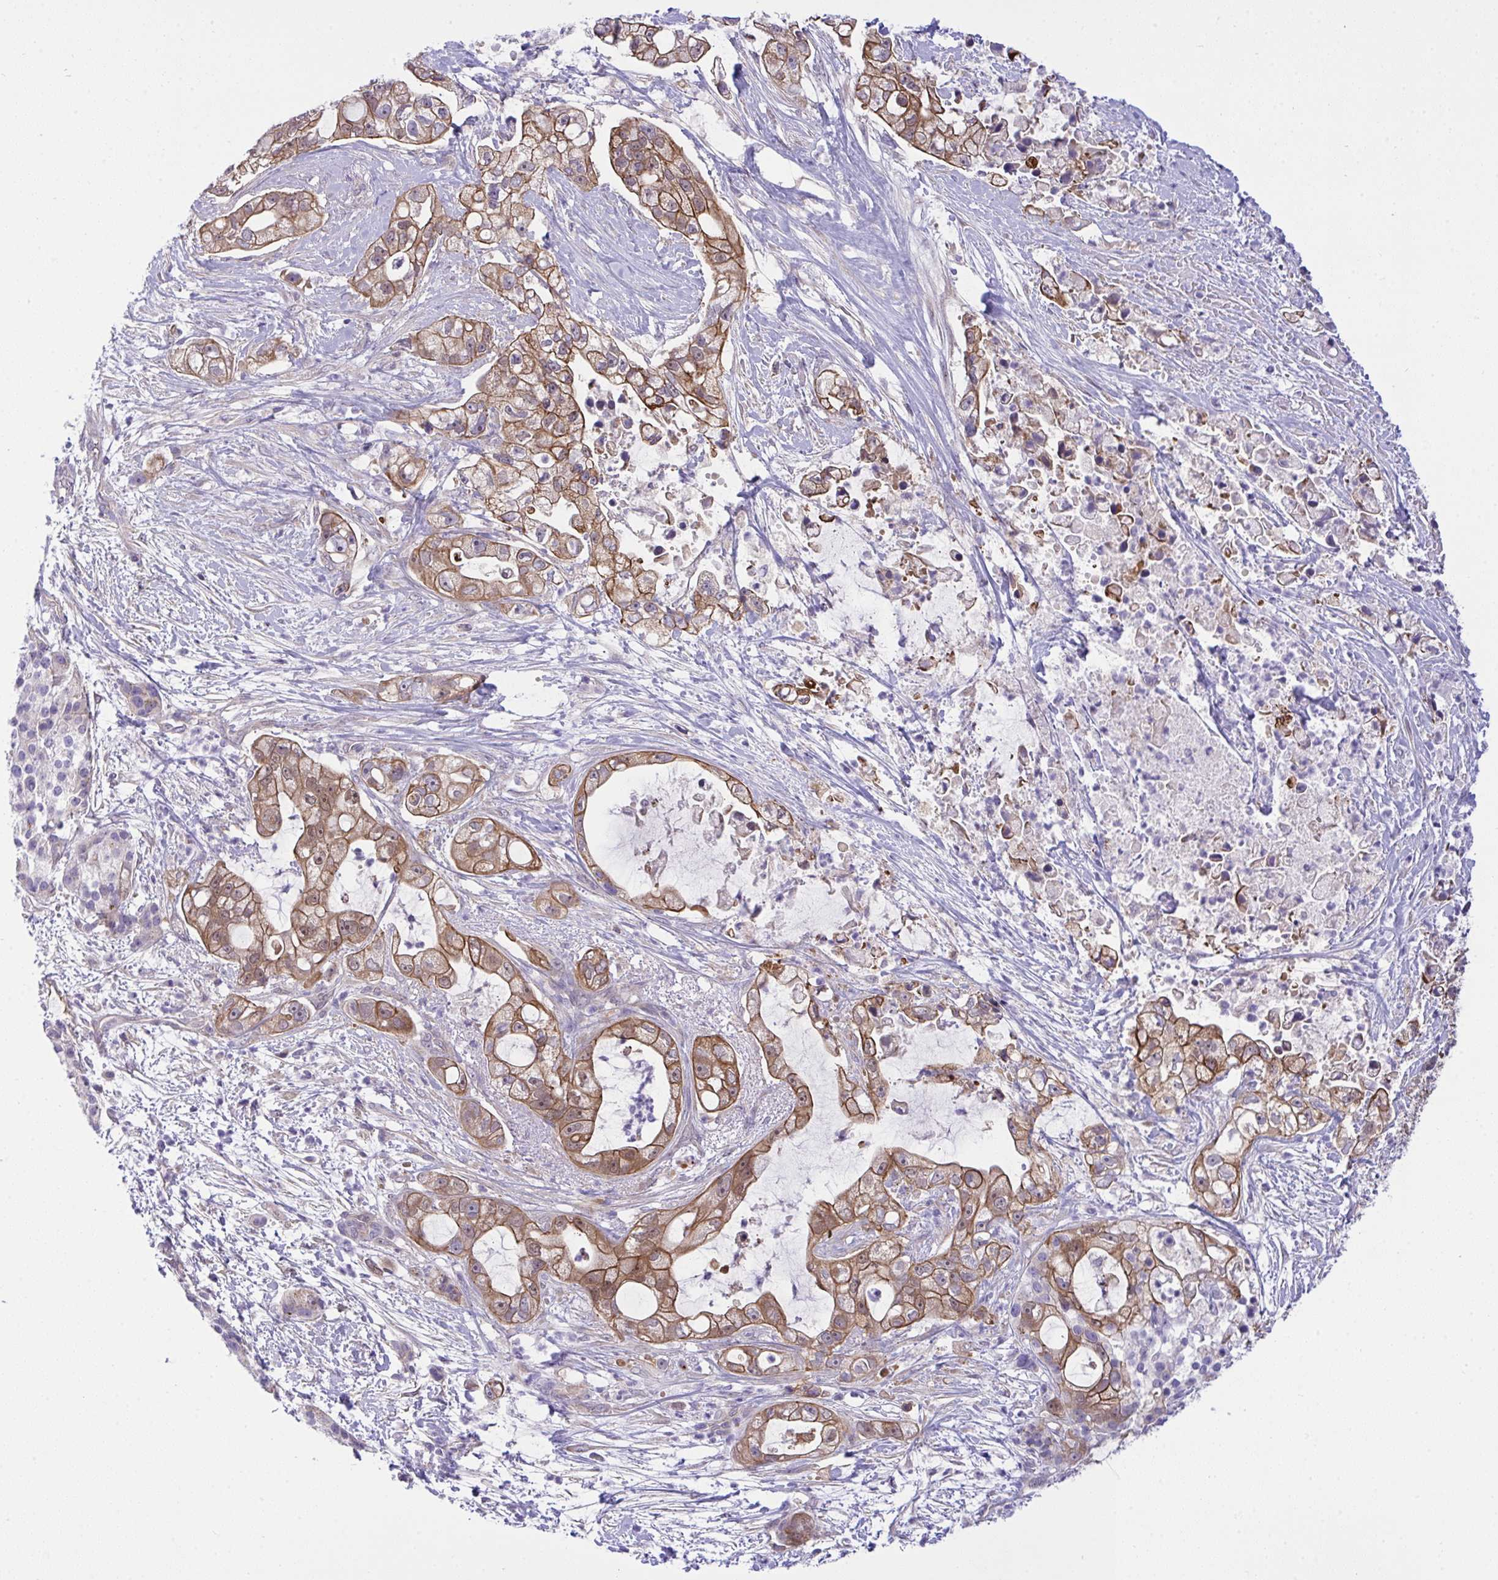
{"staining": {"intensity": "moderate", "quantity": "25%-75%", "location": "cytoplasmic/membranous"}, "tissue": "pancreatic cancer", "cell_type": "Tumor cells", "image_type": "cancer", "snomed": [{"axis": "morphology", "description": "Adenocarcinoma, NOS"}, {"axis": "topography", "description": "Pancreas"}], "caption": "Brown immunohistochemical staining in pancreatic cancer (adenocarcinoma) displays moderate cytoplasmic/membranous staining in approximately 25%-75% of tumor cells. Immunohistochemistry stains the protein in brown and the nuclei are stained blue.", "gene": "HOXD12", "patient": {"sex": "female", "age": 69}}